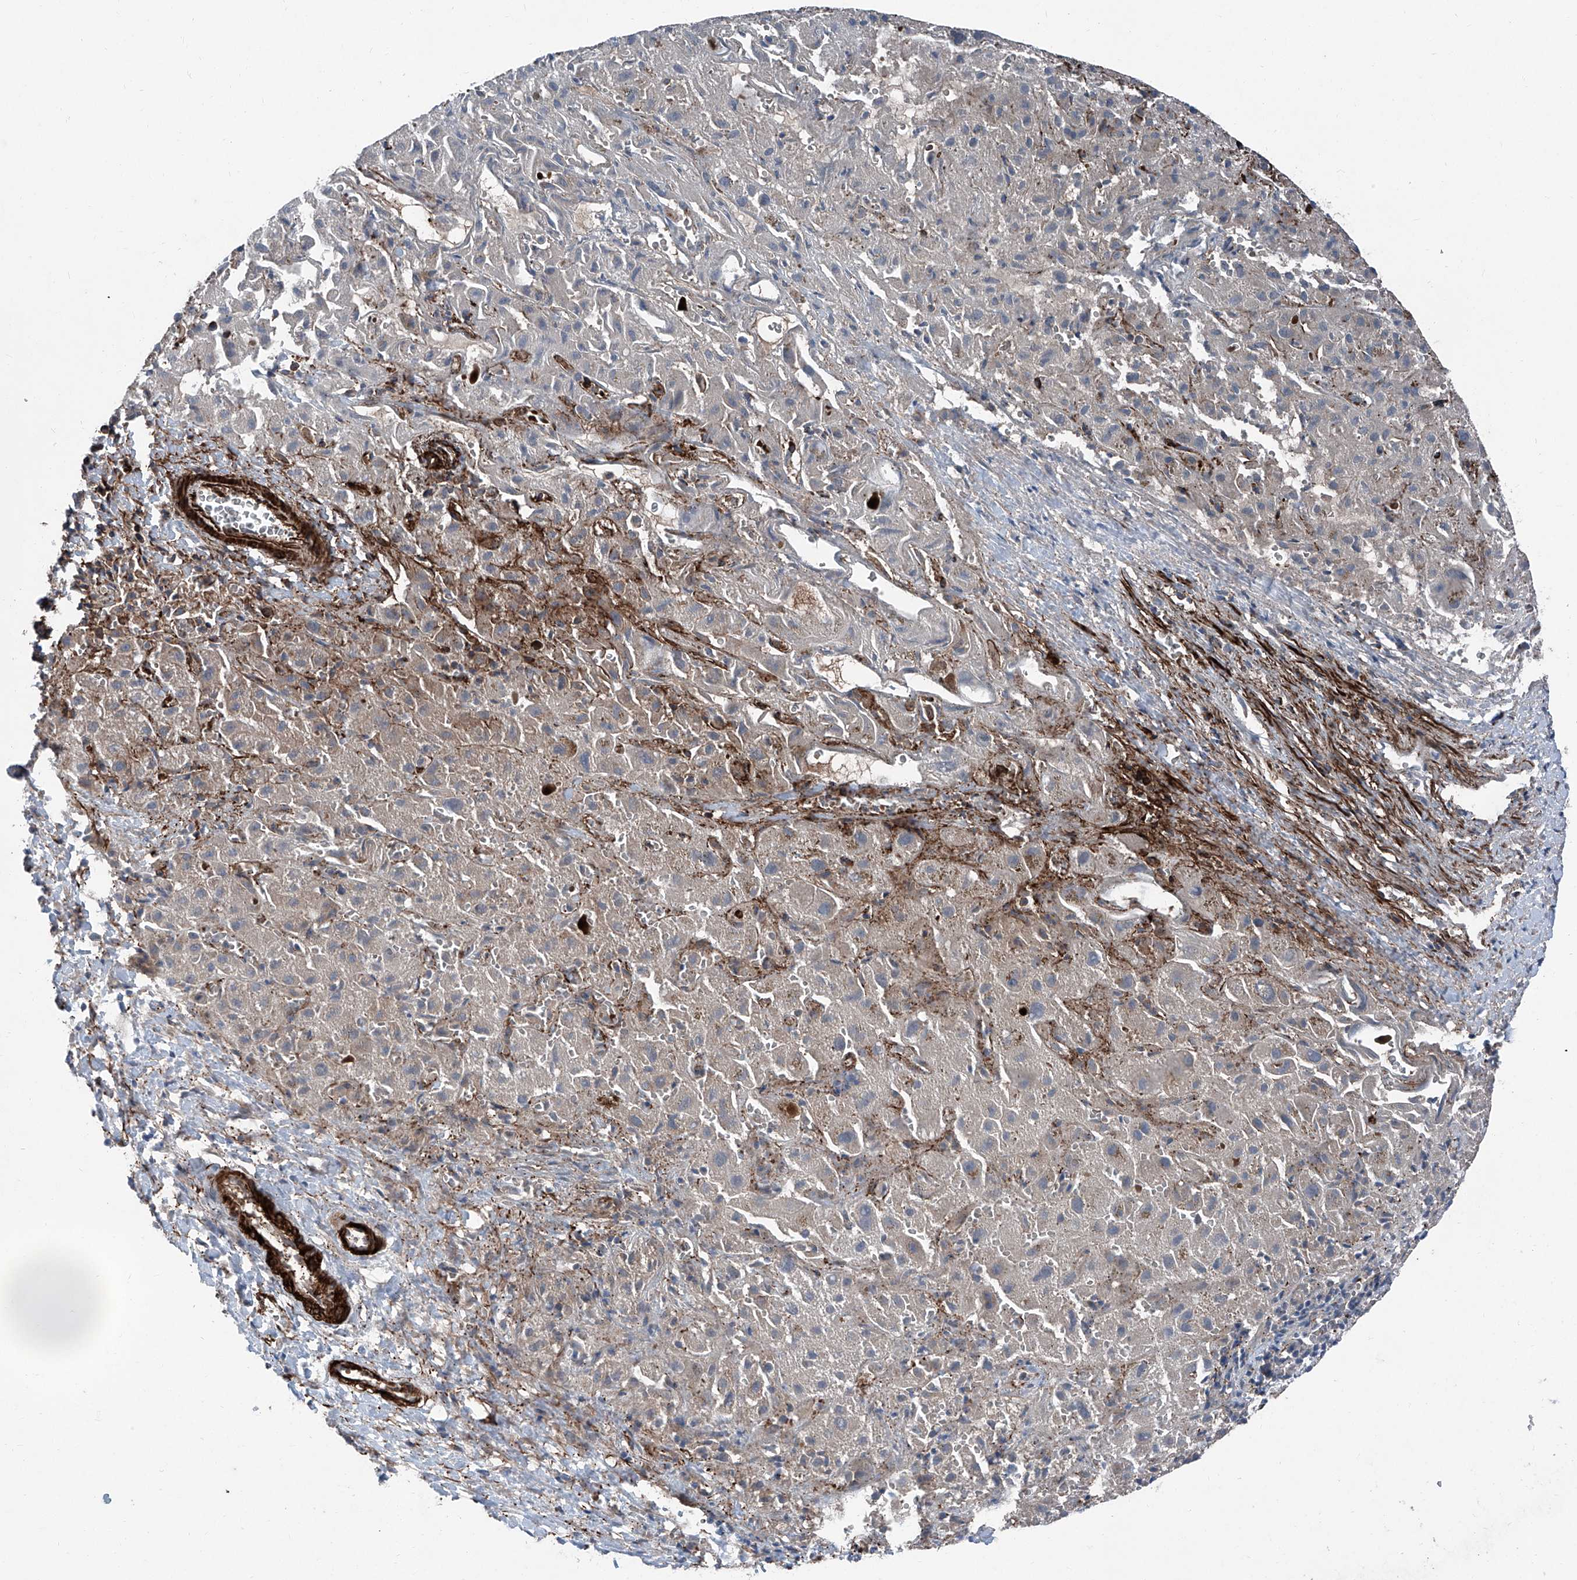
{"staining": {"intensity": "weak", "quantity": "<25%", "location": "cytoplasmic/membranous"}, "tissue": "liver cancer", "cell_type": "Tumor cells", "image_type": "cancer", "snomed": [{"axis": "morphology", "description": "Cholangiocarcinoma"}, {"axis": "topography", "description": "Liver"}], "caption": "Tumor cells are negative for brown protein staining in liver cancer (cholangiocarcinoma). Nuclei are stained in blue.", "gene": "COA7", "patient": {"sex": "female", "age": 52}}